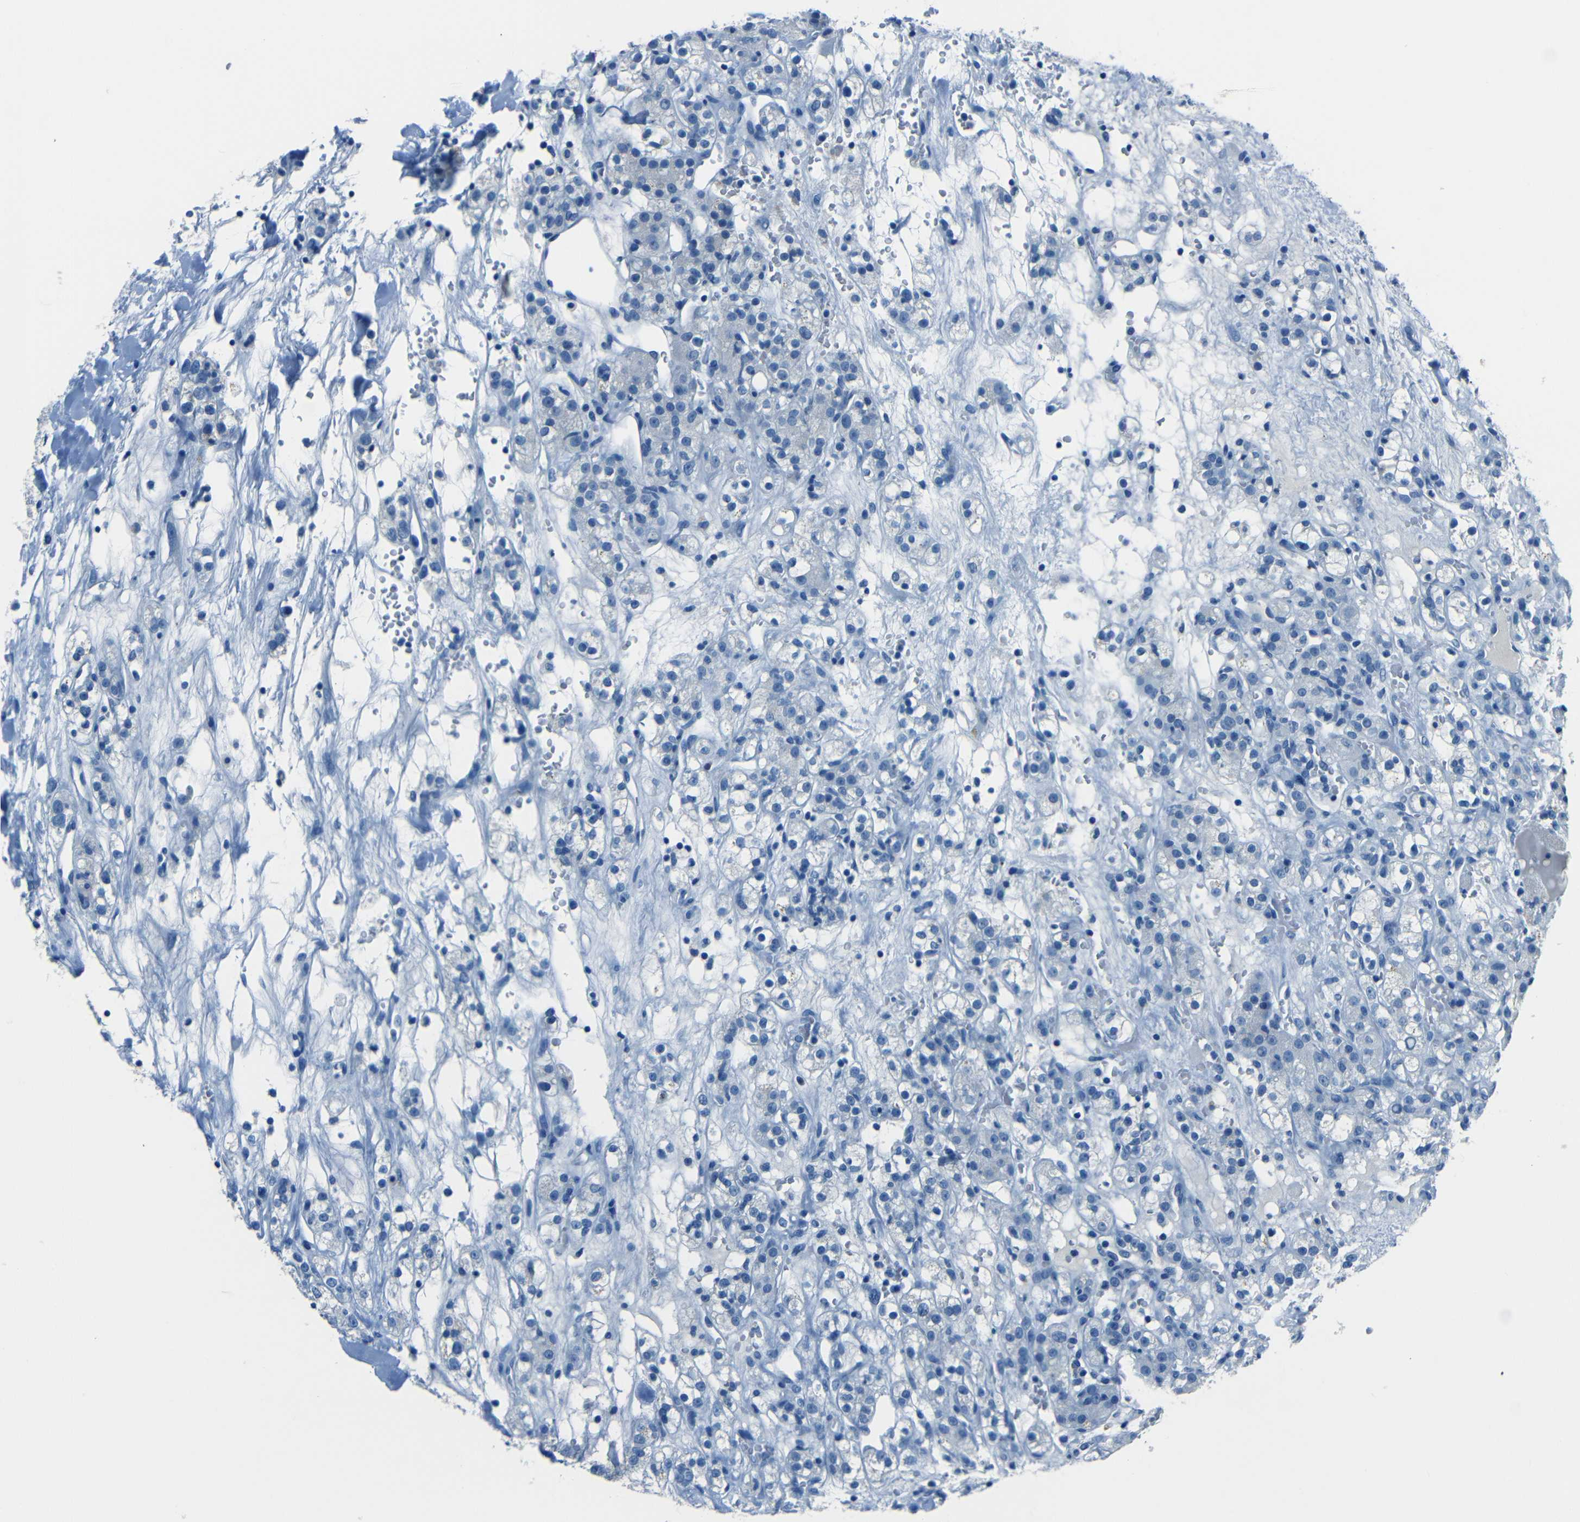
{"staining": {"intensity": "negative", "quantity": "none", "location": "none"}, "tissue": "renal cancer", "cell_type": "Tumor cells", "image_type": "cancer", "snomed": [{"axis": "morphology", "description": "Normal tissue, NOS"}, {"axis": "morphology", "description": "Adenocarcinoma, NOS"}, {"axis": "topography", "description": "Kidney"}], "caption": "This is an immunohistochemistry photomicrograph of human renal adenocarcinoma. There is no expression in tumor cells.", "gene": "FBN2", "patient": {"sex": "male", "age": 61}}